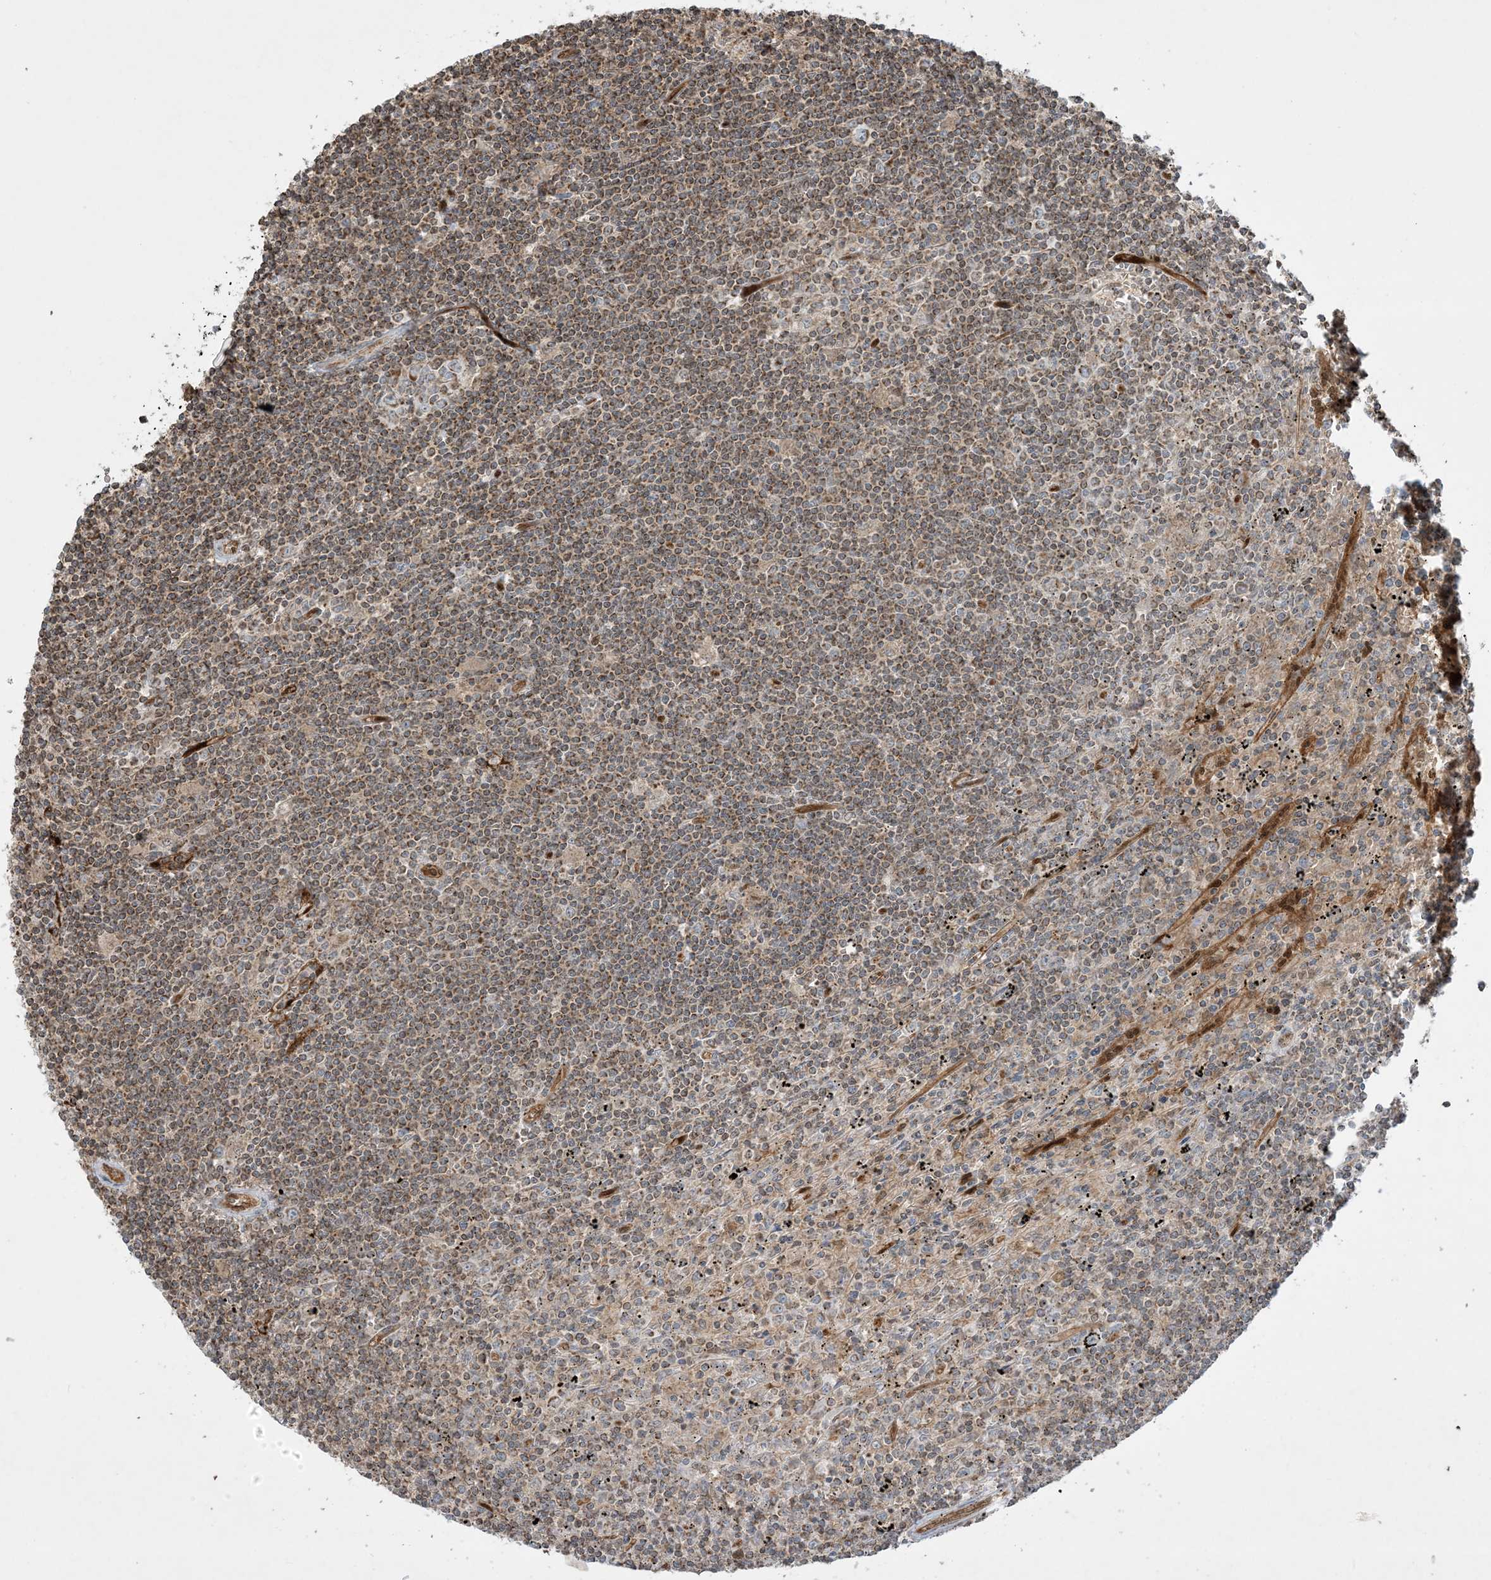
{"staining": {"intensity": "moderate", "quantity": ">75%", "location": "cytoplasmic/membranous"}, "tissue": "lymphoma", "cell_type": "Tumor cells", "image_type": "cancer", "snomed": [{"axis": "morphology", "description": "Malignant lymphoma, non-Hodgkin's type, Low grade"}, {"axis": "topography", "description": "Spleen"}], "caption": "Human malignant lymphoma, non-Hodgkin's type (low-grade) stained with a protein marker displays moderate staining in tumor cells.", "gene": "PPM1F", "patient": {"sex": "male", "age": 76}}